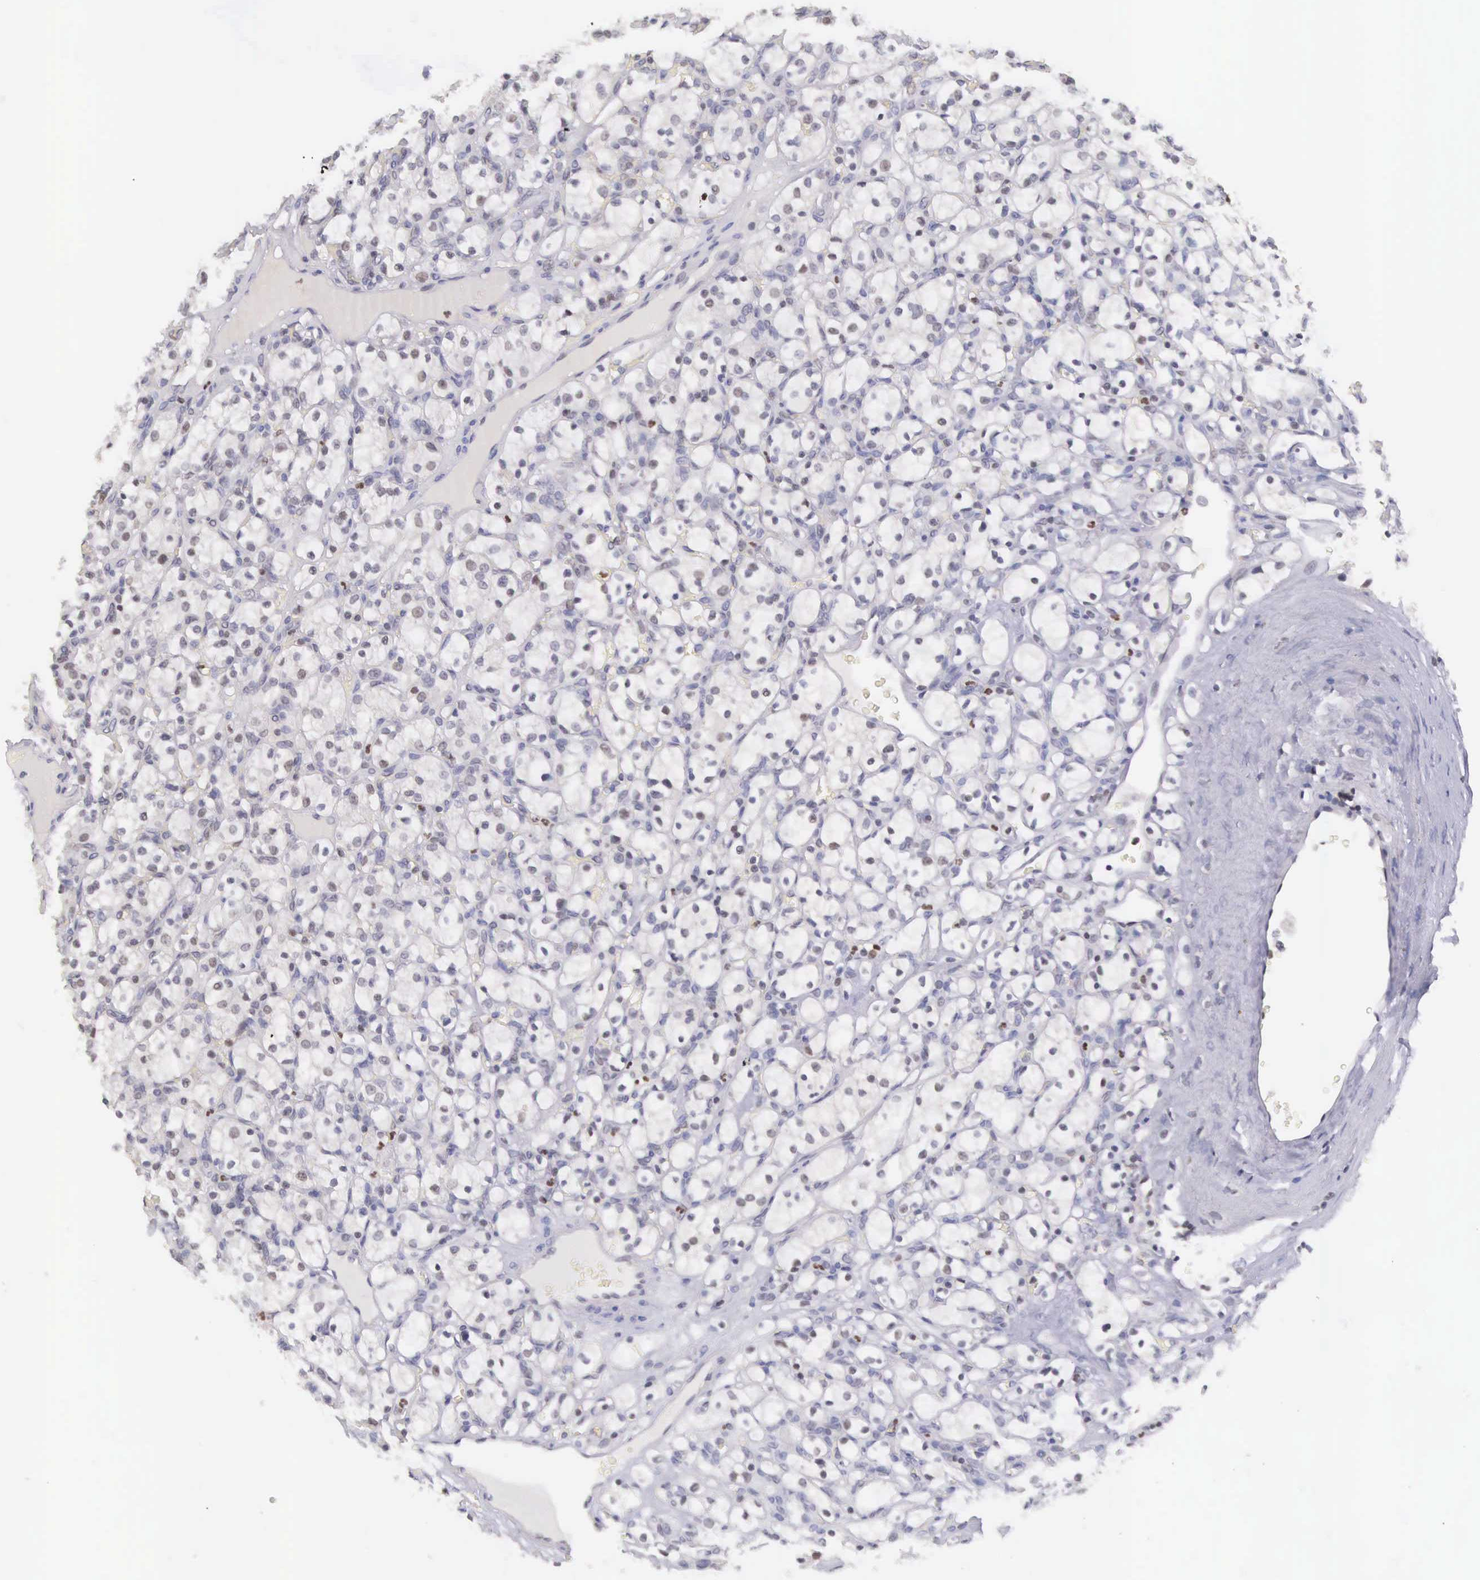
{"staining": {"intensity": "weak", "quantity": "<25%", "location": "nuclear"}, "tissue": "renal cancer", "cell_type": "Tumor cells", "image_type": "cancer", "snomed": [{"axis": "morphology", "description": "Adenocarcinoma, NOS"}, {"axis": "topography", "description": "Kidney"}], "caption": "DAB immunohistochemical staining of human renal adenocarcinoma shows no significant expression in tumor cells.", "gene": "VRK1", "patient": {"sex": "female", "age": 83}}